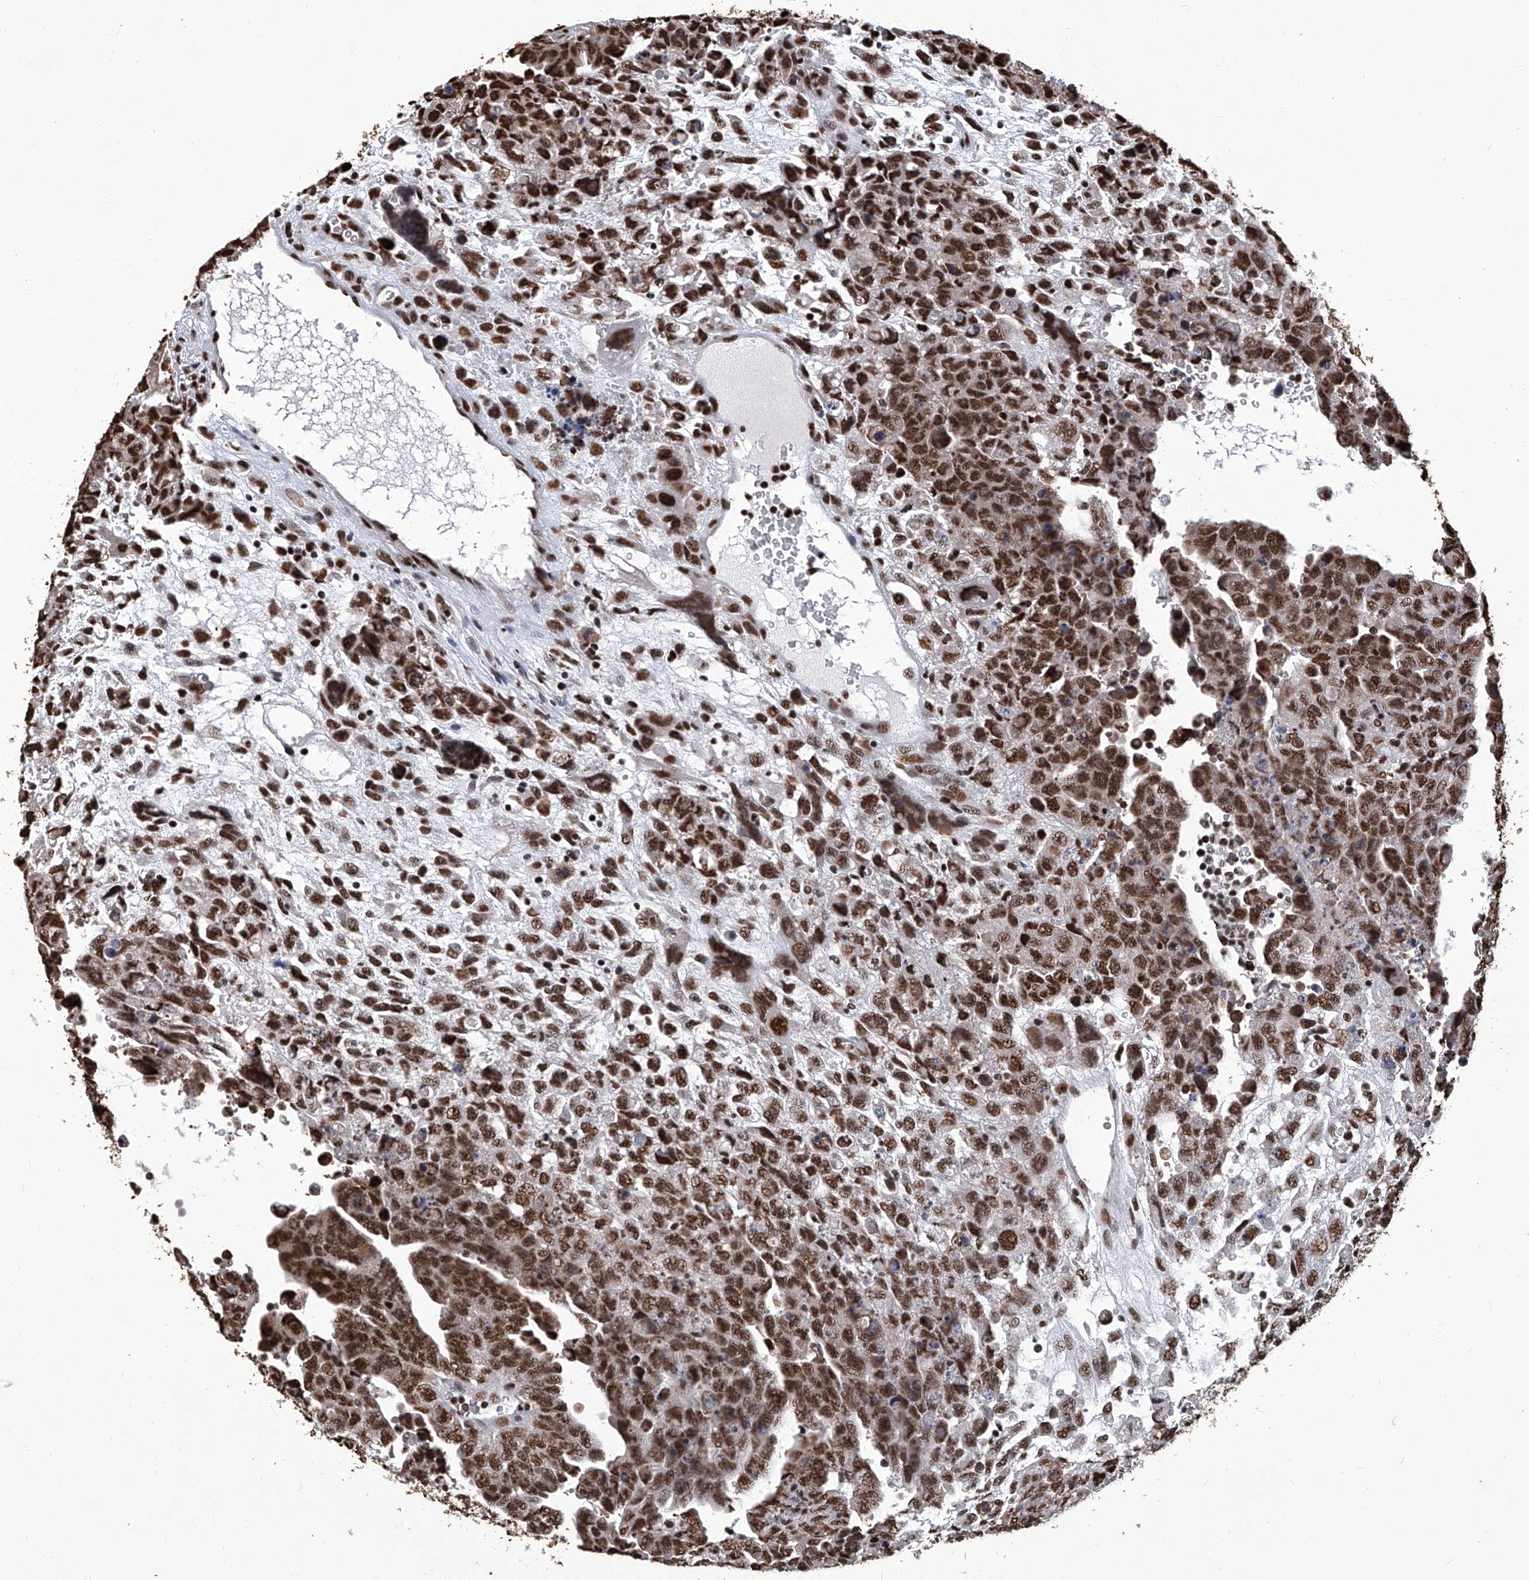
{"staining": {"intensity": "strong", "quantity": ">75%", "location": "nuclear"}, "tissue": "testis cancer", "cell_type": "Tumor cells", "image_type": "cancer", "snomed": [{"axis": "morphology", "description": "Carcinoma, Embryonal, NOS"}, {"axis": "topography", "description": "Testis"}], "caption": "Brown immunohistochemical staining in testis cancer (embryonal carcinoma) displays strong nuclear staining in about >75% of tumor cells.", "gene": "HBP1", "patient": {"sex": "male", "age": 28}}